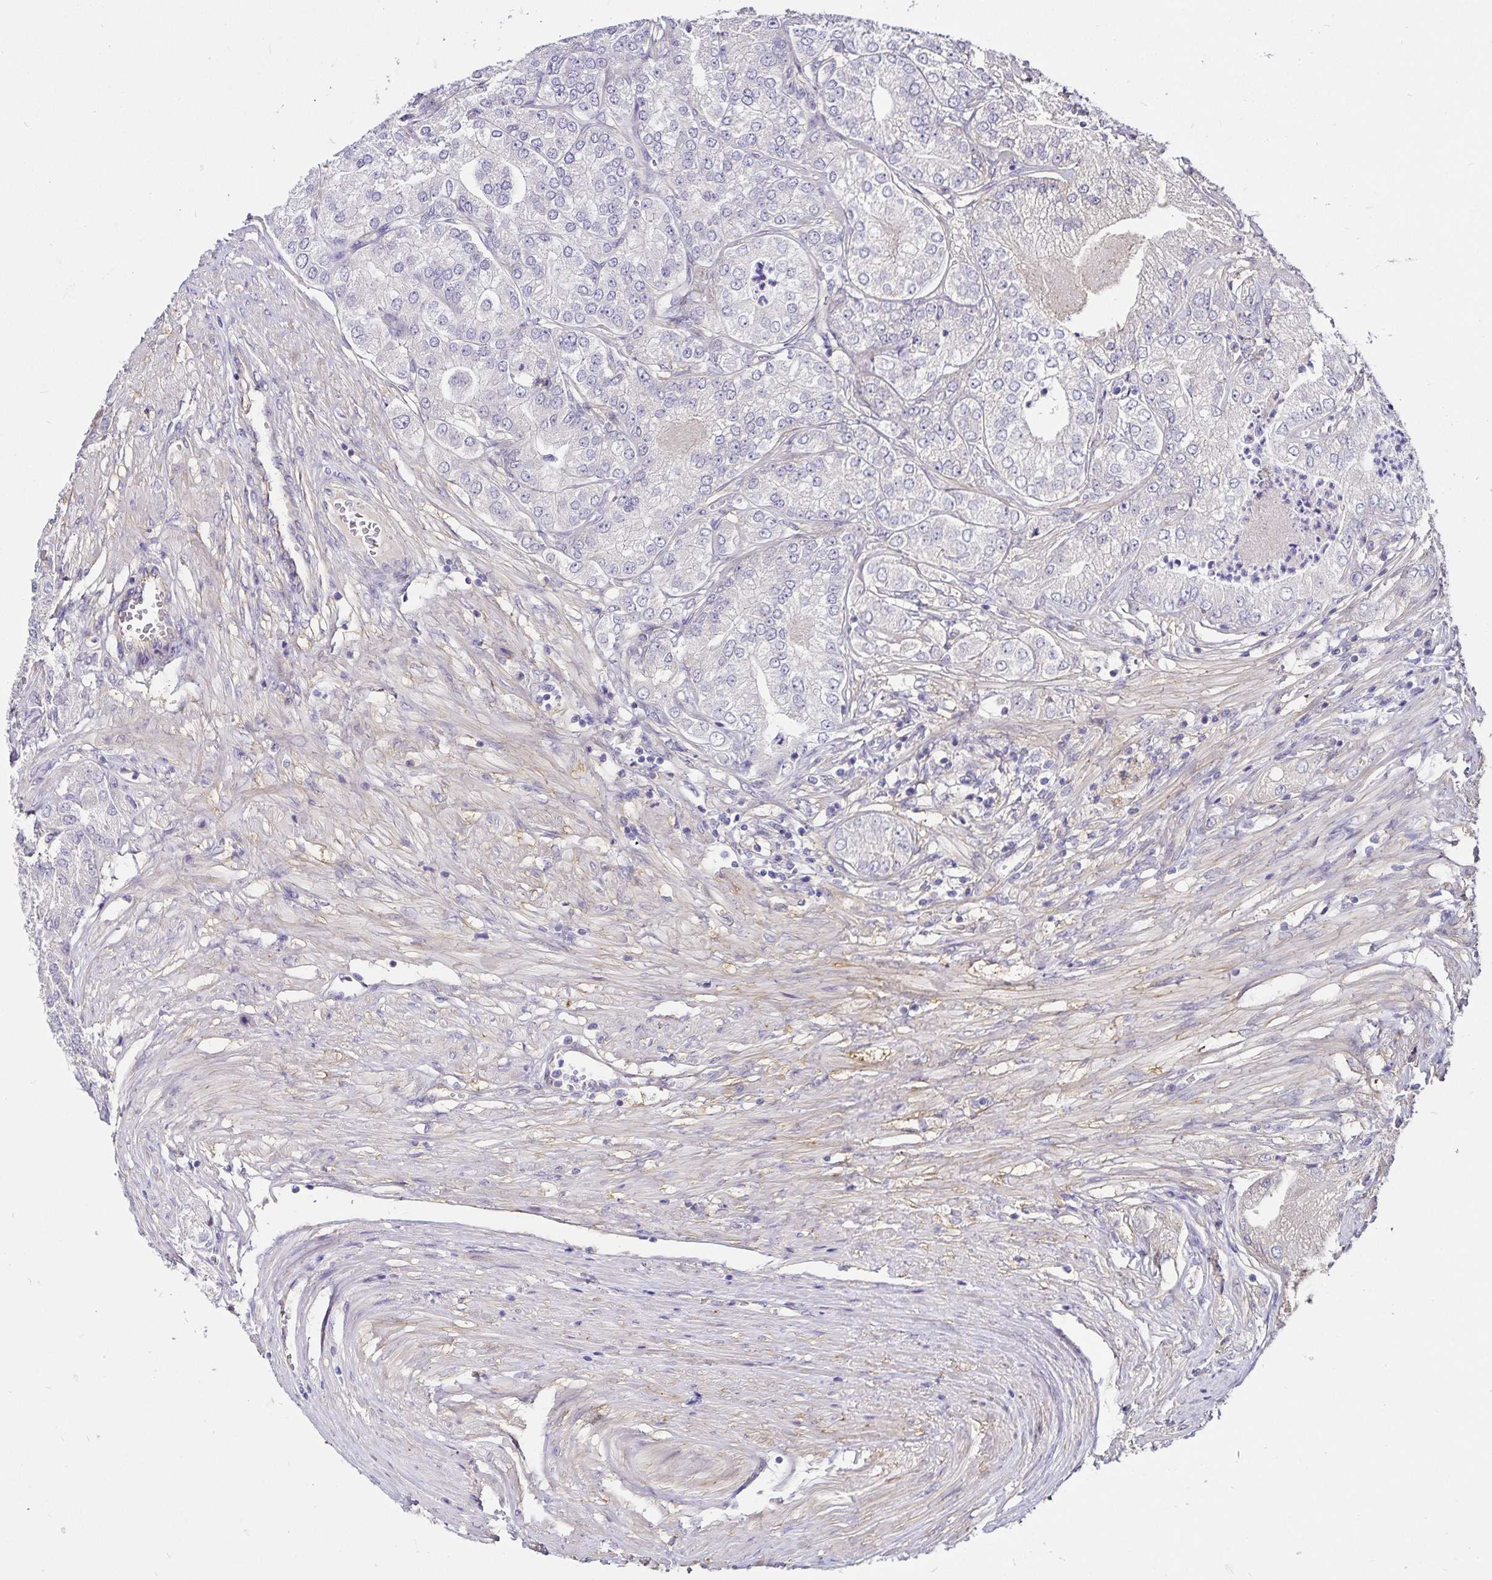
{"staining": {"intensity": "negative", "quantity": "none", "location": "none"}, "tissue": "prostate cancer", "cell_type": "Tumor cells", "image_type": "cancer", "snomed": [{"axis": "morphology", "description": "Adenocarcinoma, High grade"}, {"axis": "topography", "description": "Prostate"}], "caption": "Prostate adenocarcinoma (high-grade) was stained to show a protein in brown. There is no significant expression in tumor cells. Brightfield microscopy of immunohistochemistry (IHC) stained with DAB (3,3'-diaminobenzidine) (brown) and hematoxylin (blue), captured at high magnification.", "gene": "GNG12", "patient": {"sex": "male", "age": 61}}